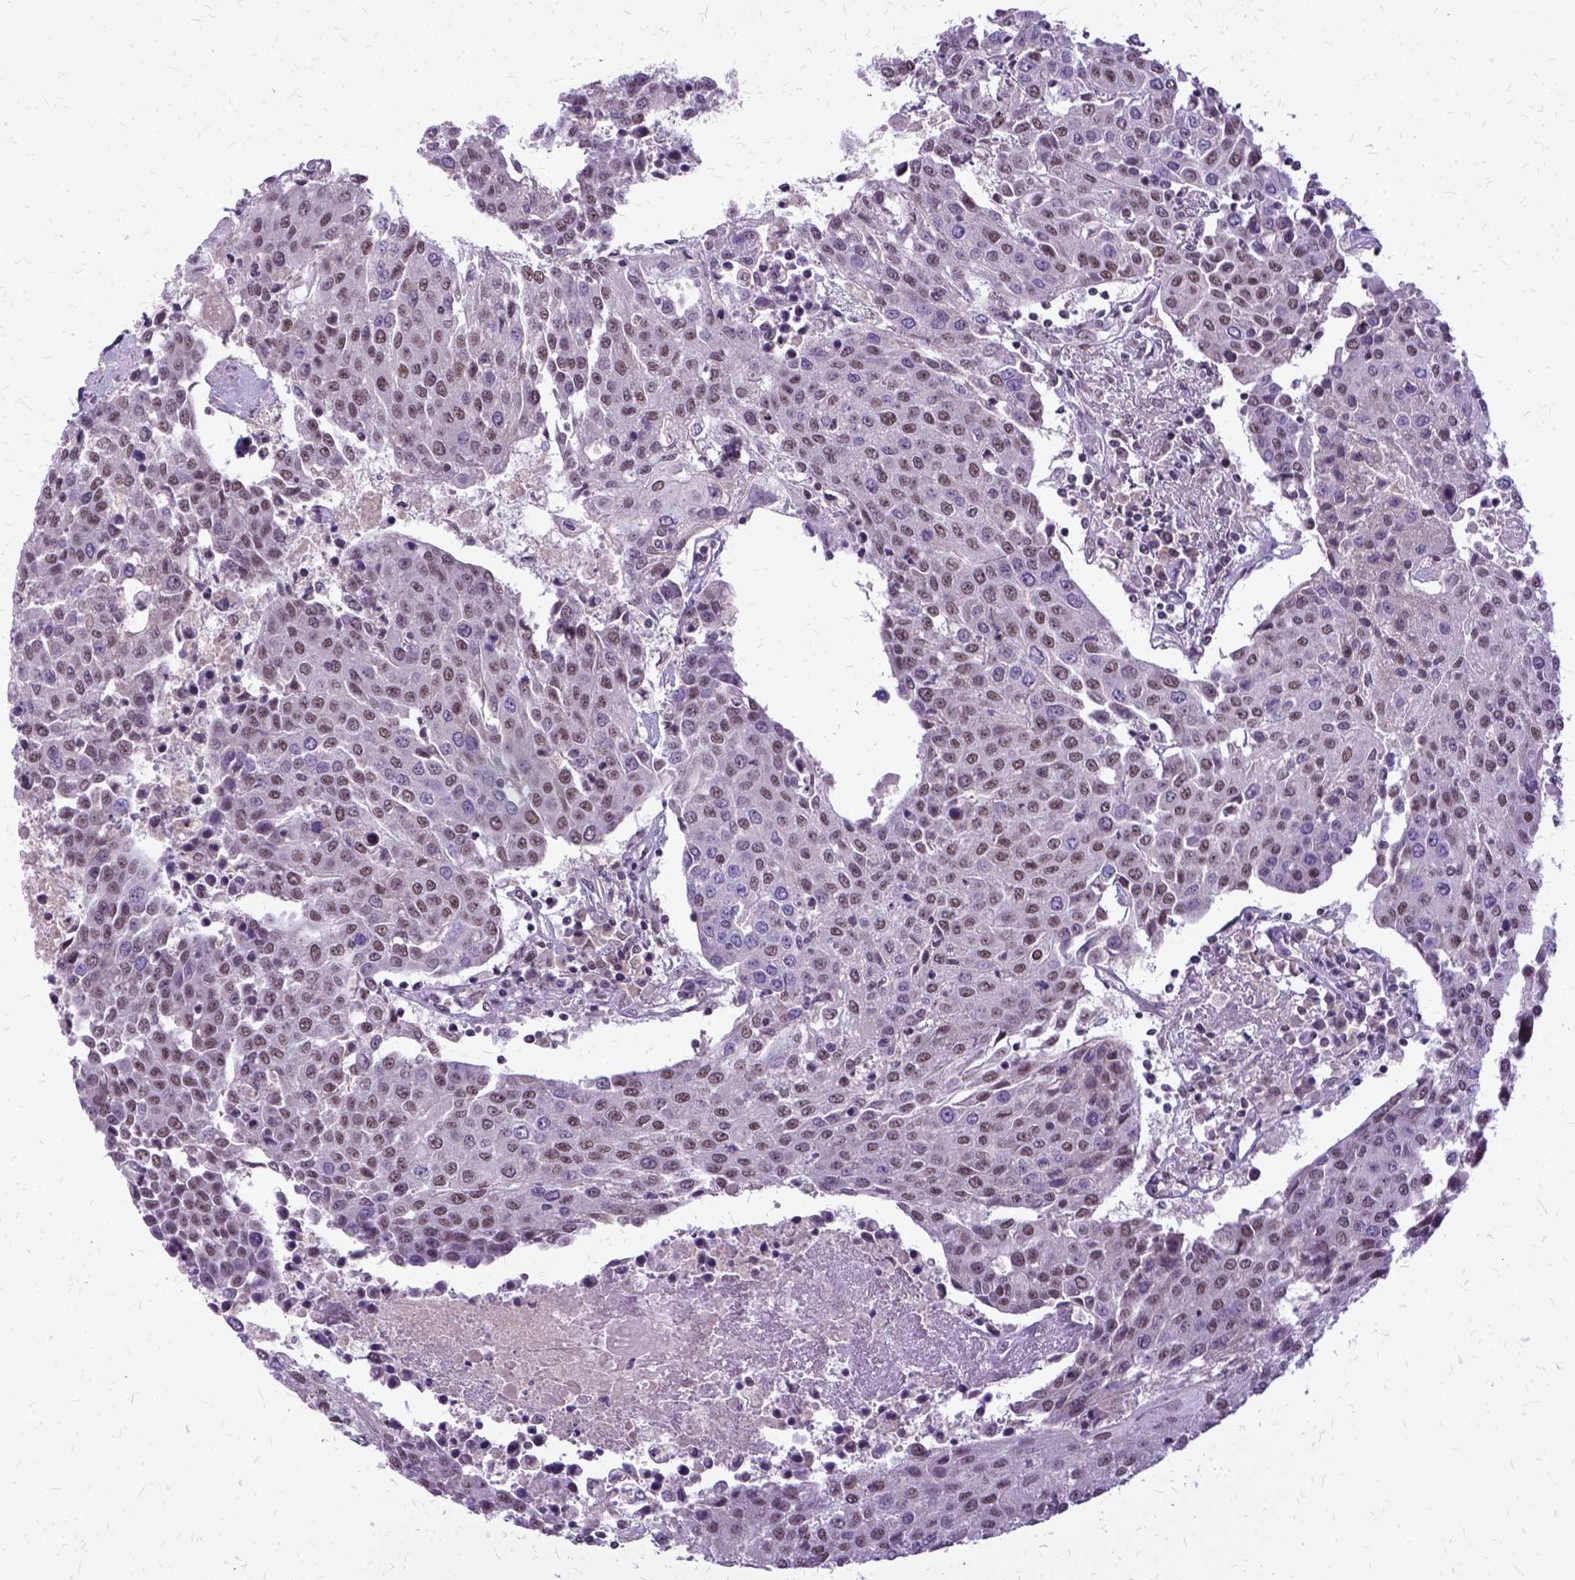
{"staining": {"intensity": "moderate", "quantity": "<25%", "location": "nuclear"}, "tissue": "urothelial cancer", "cell_type": "Tumor cells", "image_type": "cancer", "snomed": [{"axis": "morphology", "description": "Urothelial carcinoma, High grade"}, {"axis": "topography", "description": "Urinary bladder"}], "caption": "Protein expression by immunohistochemistry (IHC) exhibits moderate nuclear staining in about <25% of tumor cells in urothelial cancer. The protein of interest is shown in brown color, while the nuclei are stained blue.", "gene": "SETD1A", "patient": {"sex": "female", "age": 85}}